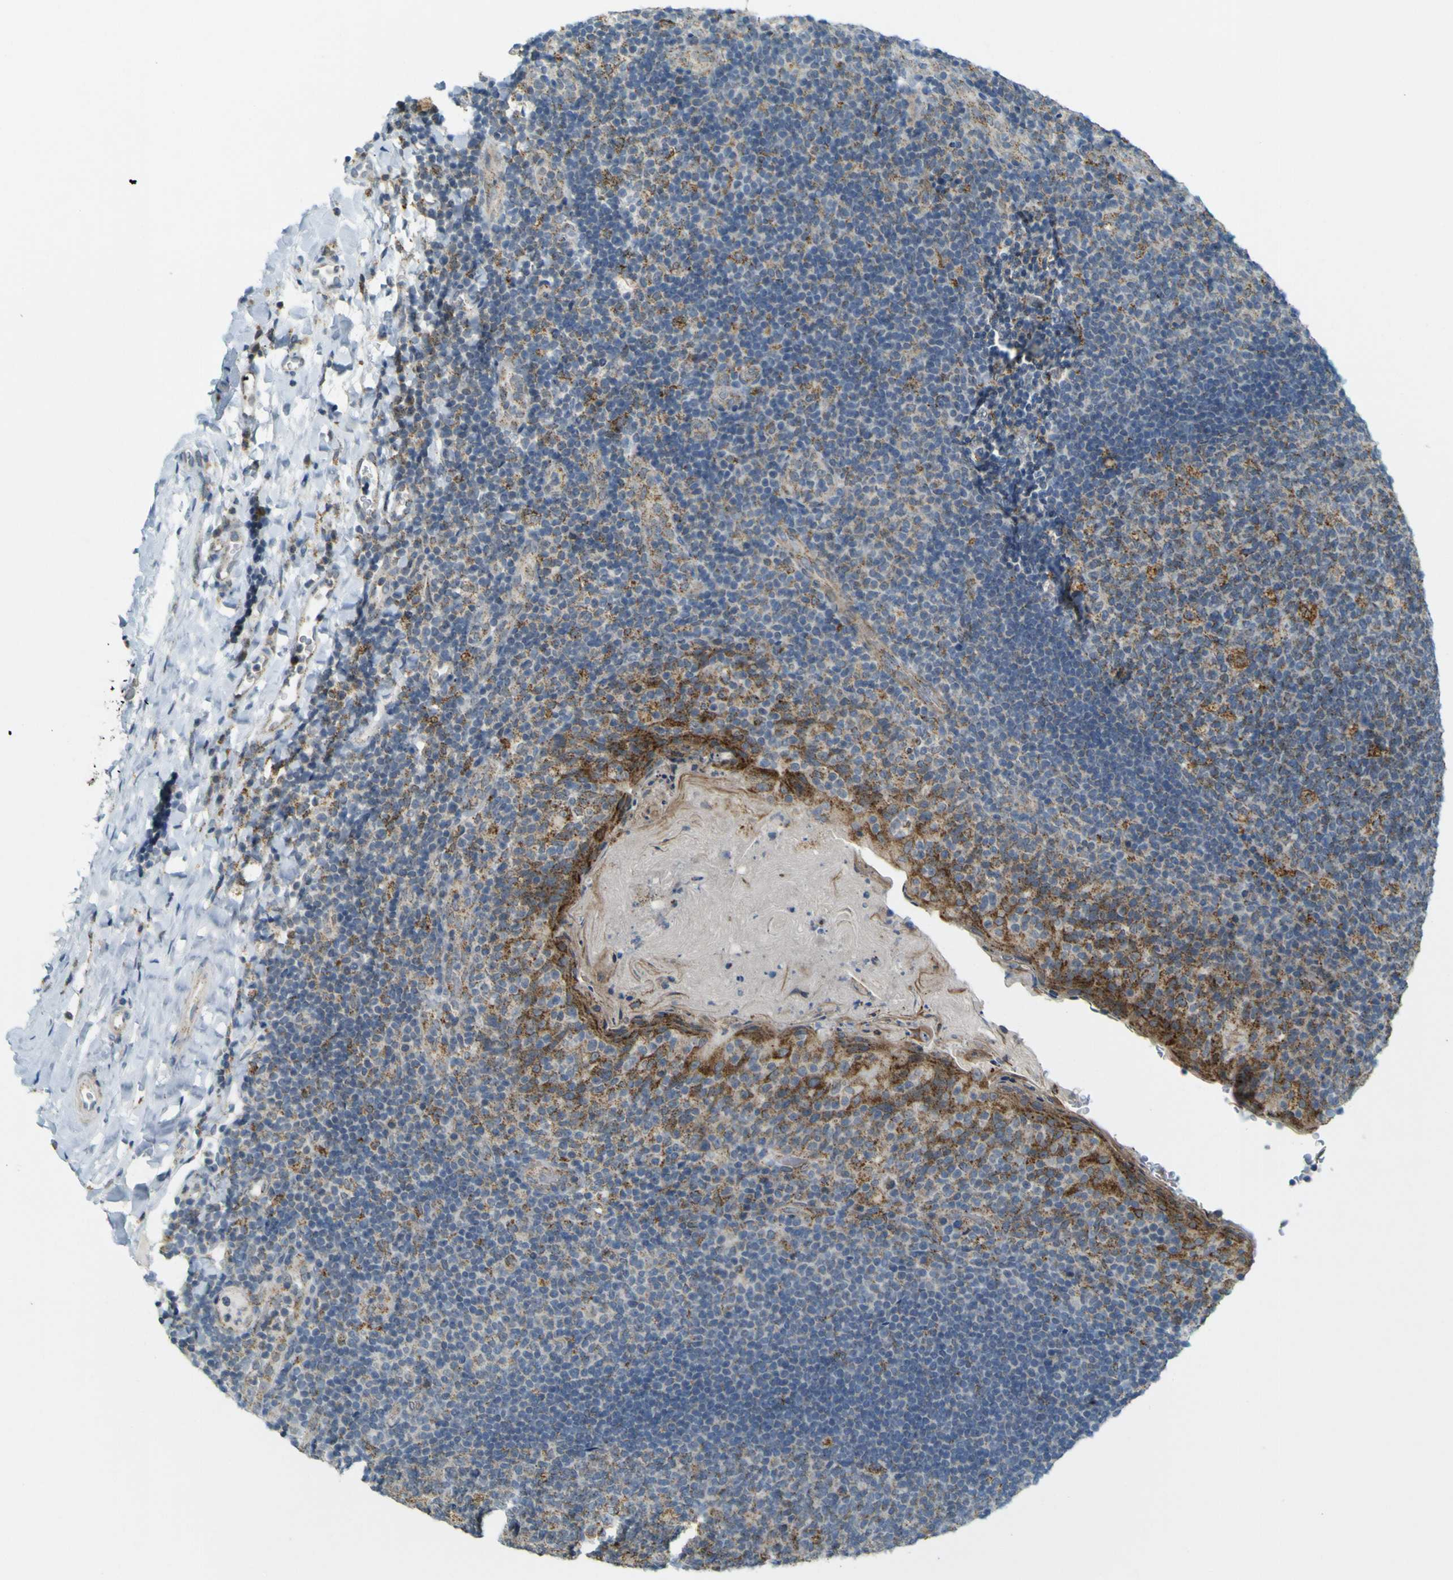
{"staining": {"intensity": "moderate", "quantity": "25%-75%", "location": "cytoplasmic/membranous"}, "tissue": "tonsil", "cell_type": "Germinal center cells", "image_type": "normal", "snomed": [{"axis": "morphology", "description": "Normal tissue, NOS"}, {"axis": "topography", "description": "Tonsil"}], "caption": "DAB (3,3'-diaminobenzidine) immunohistochemical staining of benign human tonsil exhibits moderate cytoplasmic/membranous protein expression in about 25%-75% of germinal center cells. (brown staining indicates protein expression, while blue staining denotes nuclei).", "gene": "ACBD5", "patient": {"sex": "male", "age": 17}}